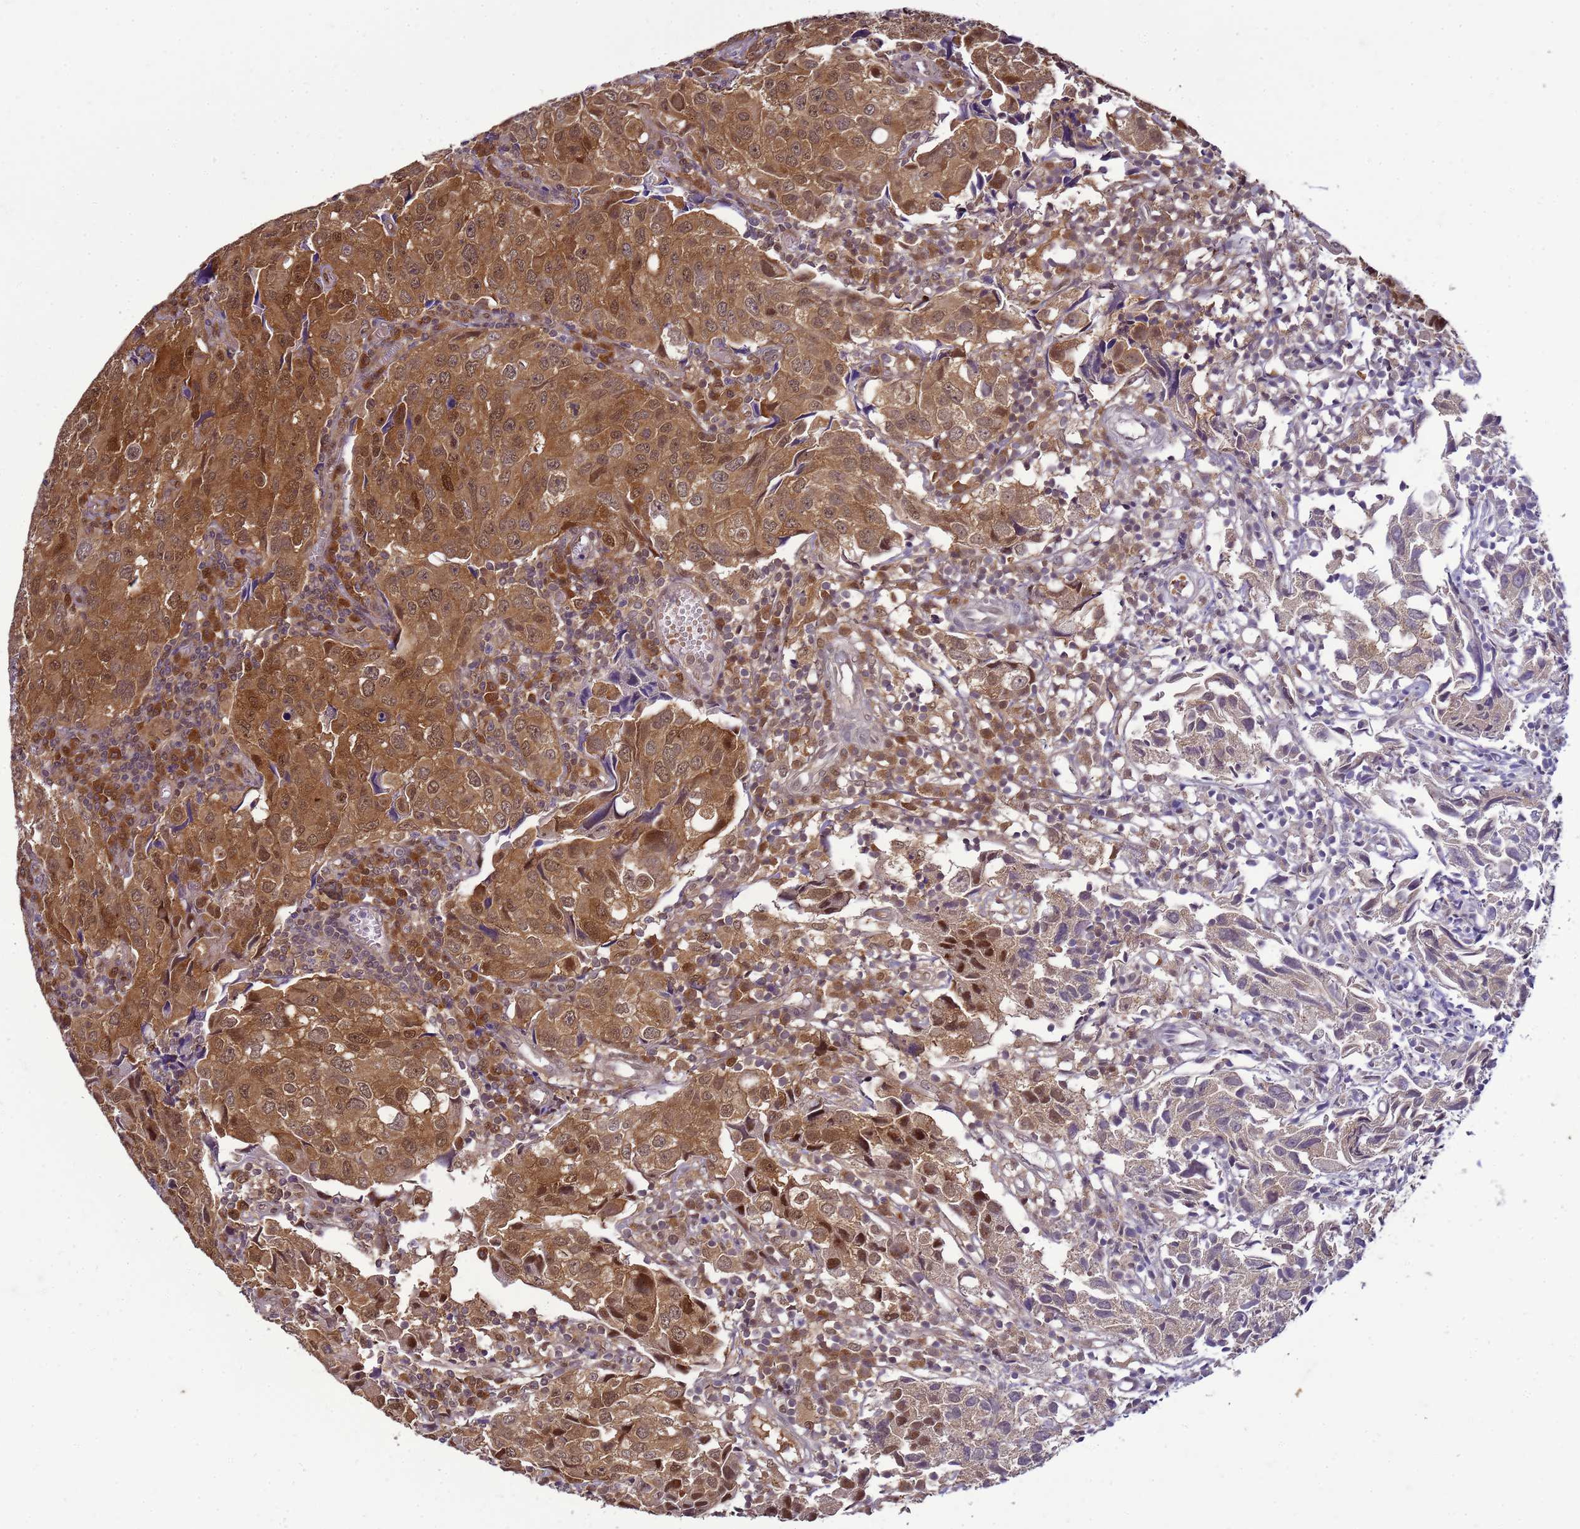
{"staining": {"intensity": "moderate", "quantity": "25%-75%", "location": "cytoplasmic/membranous,nuclear"}, "tissue": "urothelial cancer", "cell_type": "Tumor cells", "image_type": "cancer", "snomed": [{"axis": "morphology", "description": "Urothelial carcinoma, High grade"}, {"axis": "topography", "description": "Urinary bladder"}], "caption": "A medium amount of moderate cytoplasmic/membranous and nuclear staining is appreciated in approximately 25%-75% of tumor cells in urothelial cancer tissue.", "gene": "DDI2", "patient": {"sex": "female", "age": 75}}